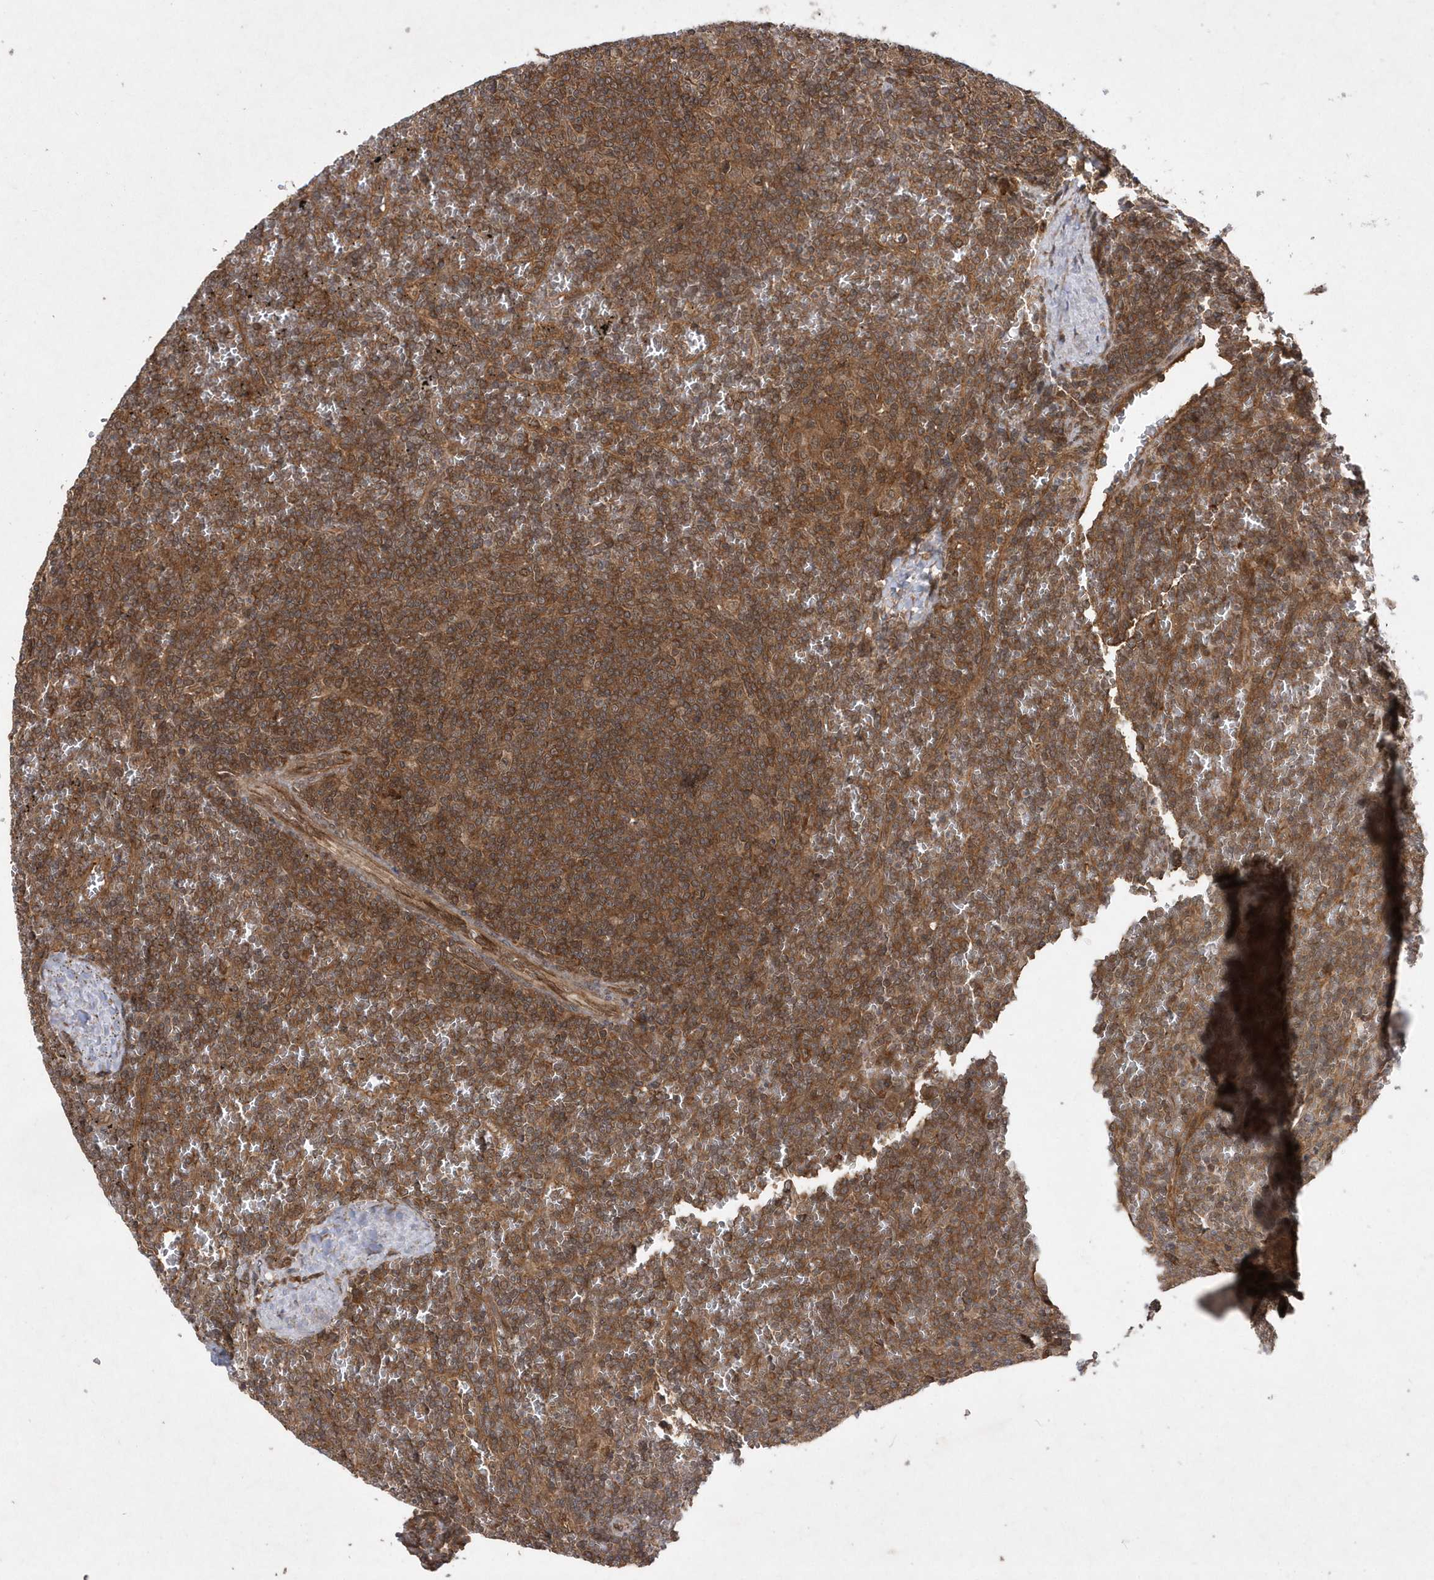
{"staining": {"intensity": "moderate", "quantity": ">75%", "location": "cytoplasmic/membranous"}, "tissue": "lymphoma", "cell_type": "Tumor cells", "image_type": "cancer", "snomed": [{"axis": "morphology", "description": "Malignant lymphoma, non-Hodgkin's type, Low grade"}, {"axis": "topography", "description": "Spleen"}], "caption": "Immunohistochemistry (IHC) histopathology image of malignant lymphoma, non-Hodgkin's type (low-grade) stained for a protein (brown), which reveals medium levels of moderate cytoplasmic/membranous staining in about >75% of tumor cells.", "gene": "GFM2", "patient": {"sex": "female", "age": 19}}